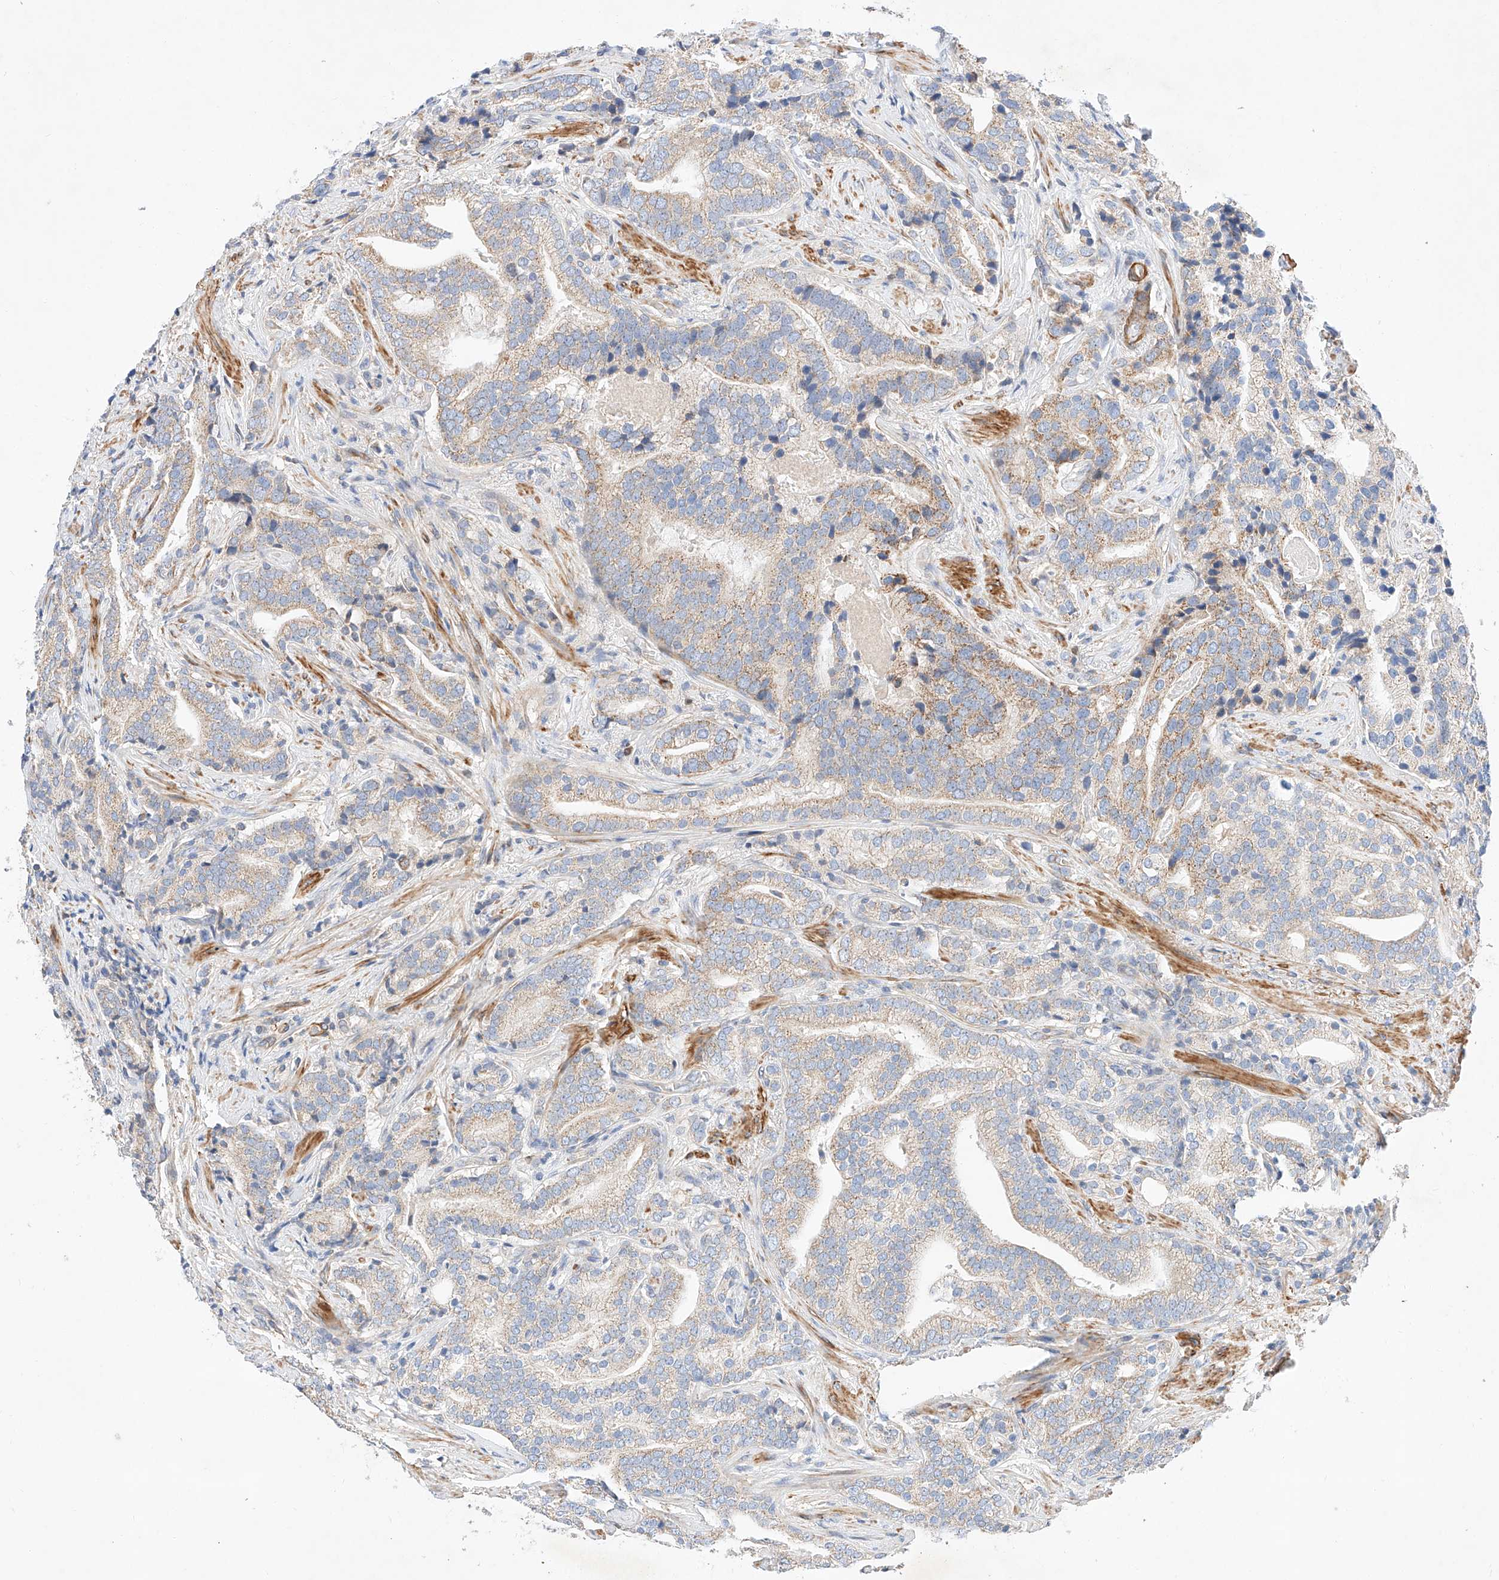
{"staining": {"intensity": "weak", "quantity": "25%-75%", "location": "cytoplasmic/membranous"}, "tissue": "prostate cancer", "cell_type": "Tumor cells", "image_type": "cancer", "snomed": [{"axis": "morphology", "description": "Adenocarcinoma, High grade"}, {"axis": "topography", "description": "Prostate"}], "caption": "Protein staining of adenocarcinoma (high-grade) (prostate) tissue demonstrates weak cytoplasmic/membranous staining in approximately 25%-75% of tumor cells.", "gene": "C6orf118", "patient": {"sex": "male", "age": 57}}